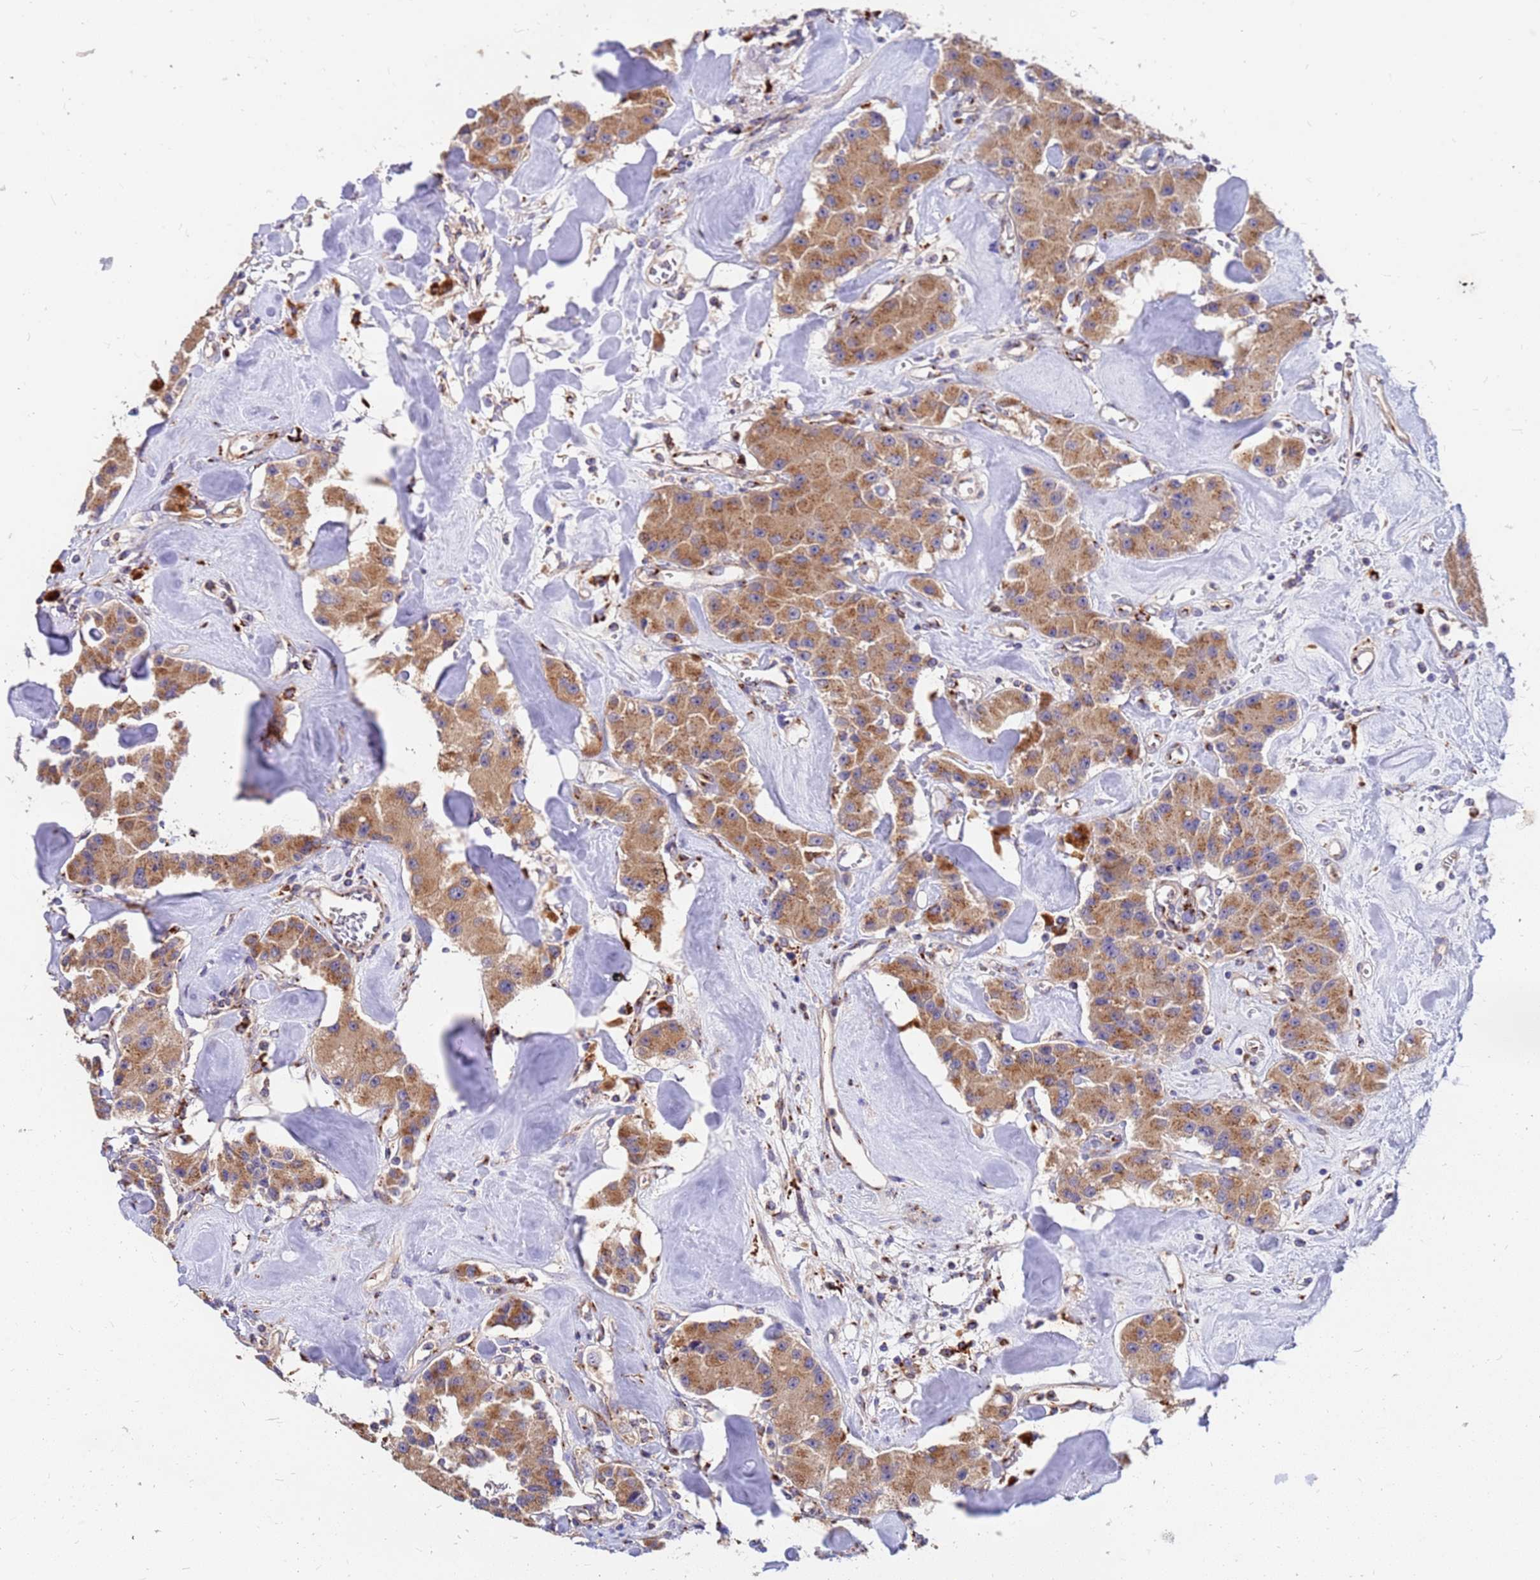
{"staining": {"intensity": "moderate", "quantity": ">75%", "location": "cytoplasmic/membranous"}, "tissue": "carcinoid", "cell_type": "Tumor cells", "image_type": "cancer", "snomed": [{"axis": "morphology", "description": "Carcinoid, malignant, NOS"}, {"axis": "topography", "description": "Pancreas"}], "caption": "A micrograph of carcinoid (malignant) stained for a protein displays moderate cytoplasmic/membranous brown staining in tumor cells.", "gene": "HPS3", "patient": {"sex": "male", "age": 41}}